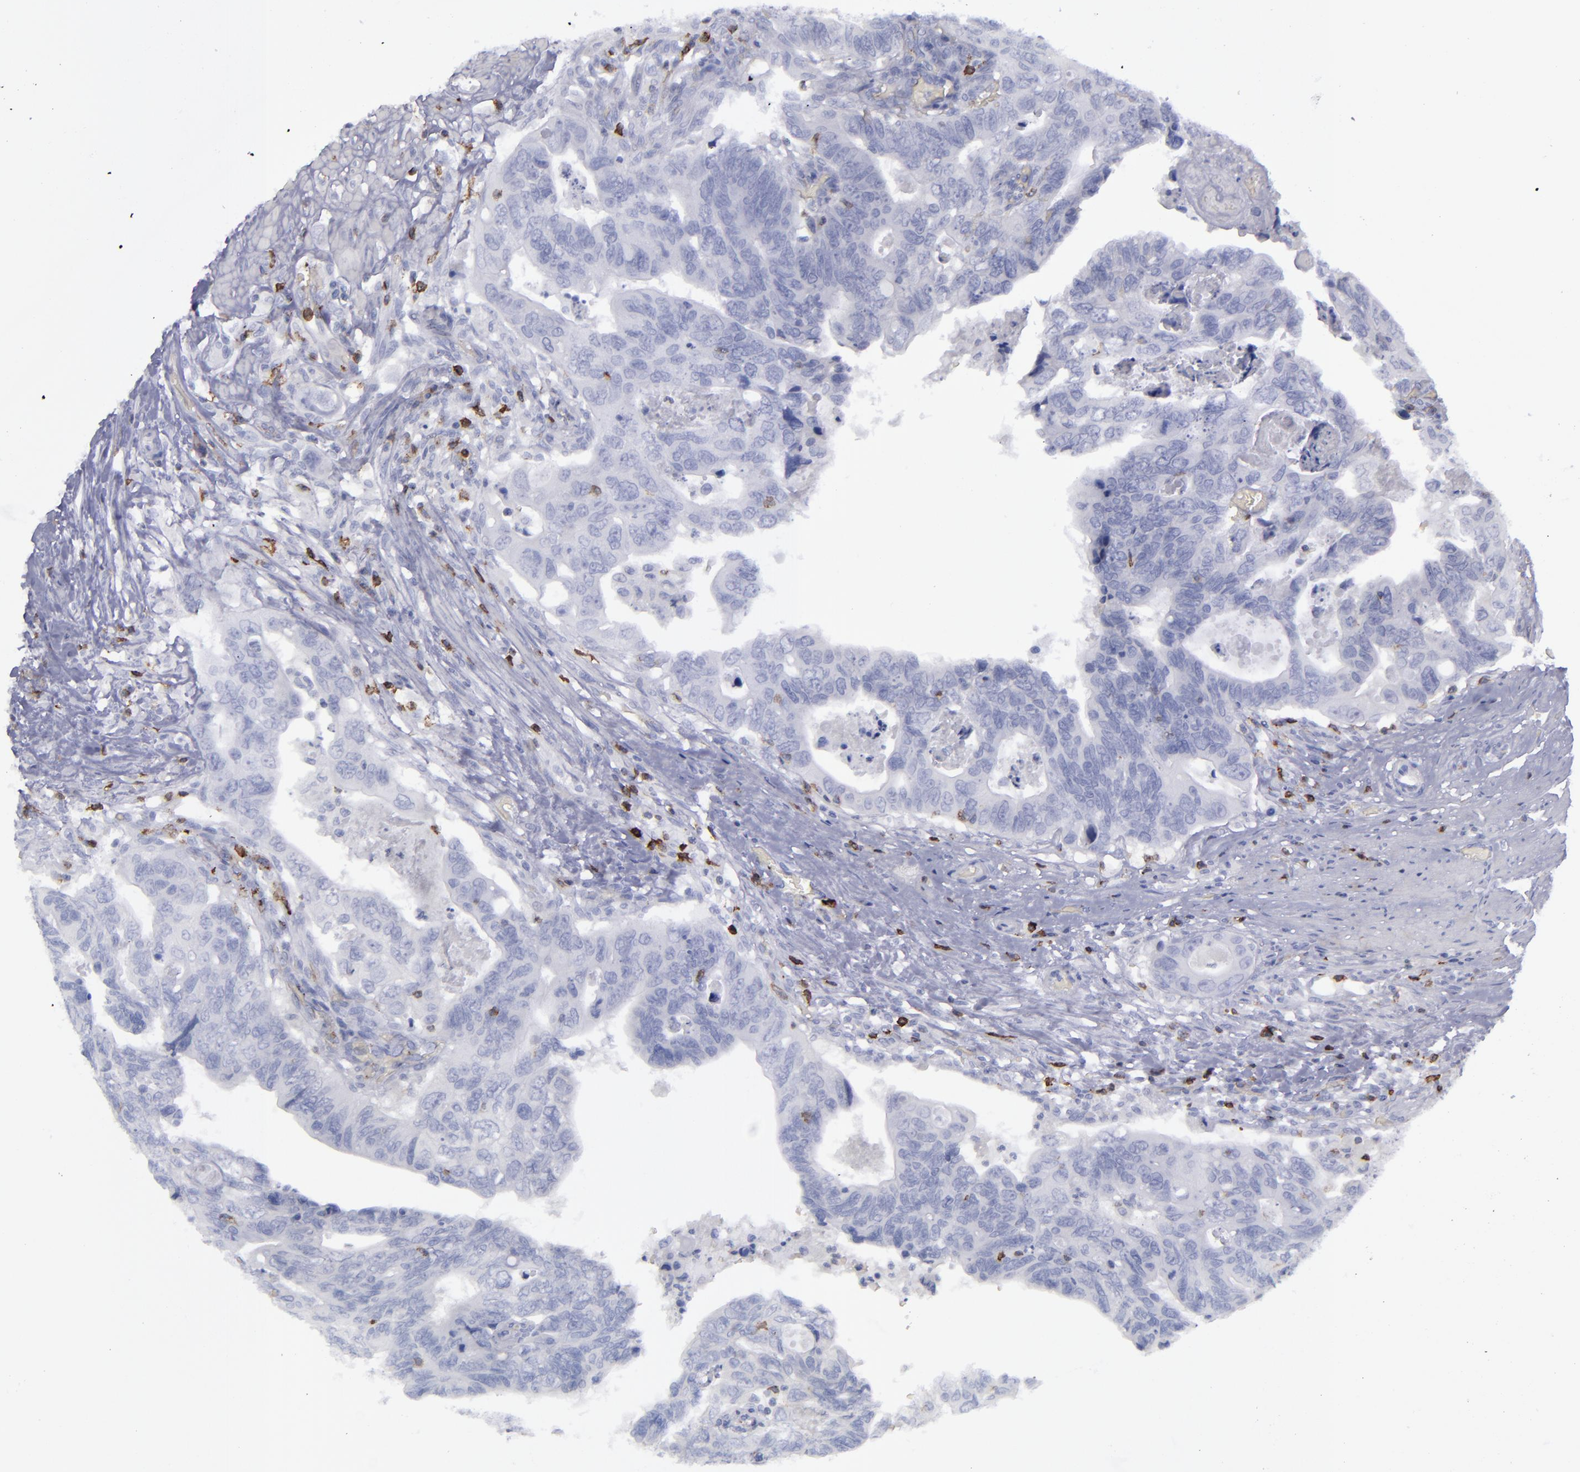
{"staining": {"intensity": "negative", "quantity": "none", "location": "none"}, "tissue": "colorectal cancer", "cell_type": "Tumor cells", "image_type": "cancer", "snomed": [{"axis": "morphology", "description": "Adenocarcinoma, NOS"}, {"axis": "topography", "description": "Rectum"}], "caption": "Immunohistochemistry (IHC) histopathology image of colorectal cancer (adenocarcinoma) stained for a protein (brown), which shows no staining in tumor cells.", "gene": "CD27", "patient": {"sex": "male", "age": 53}}